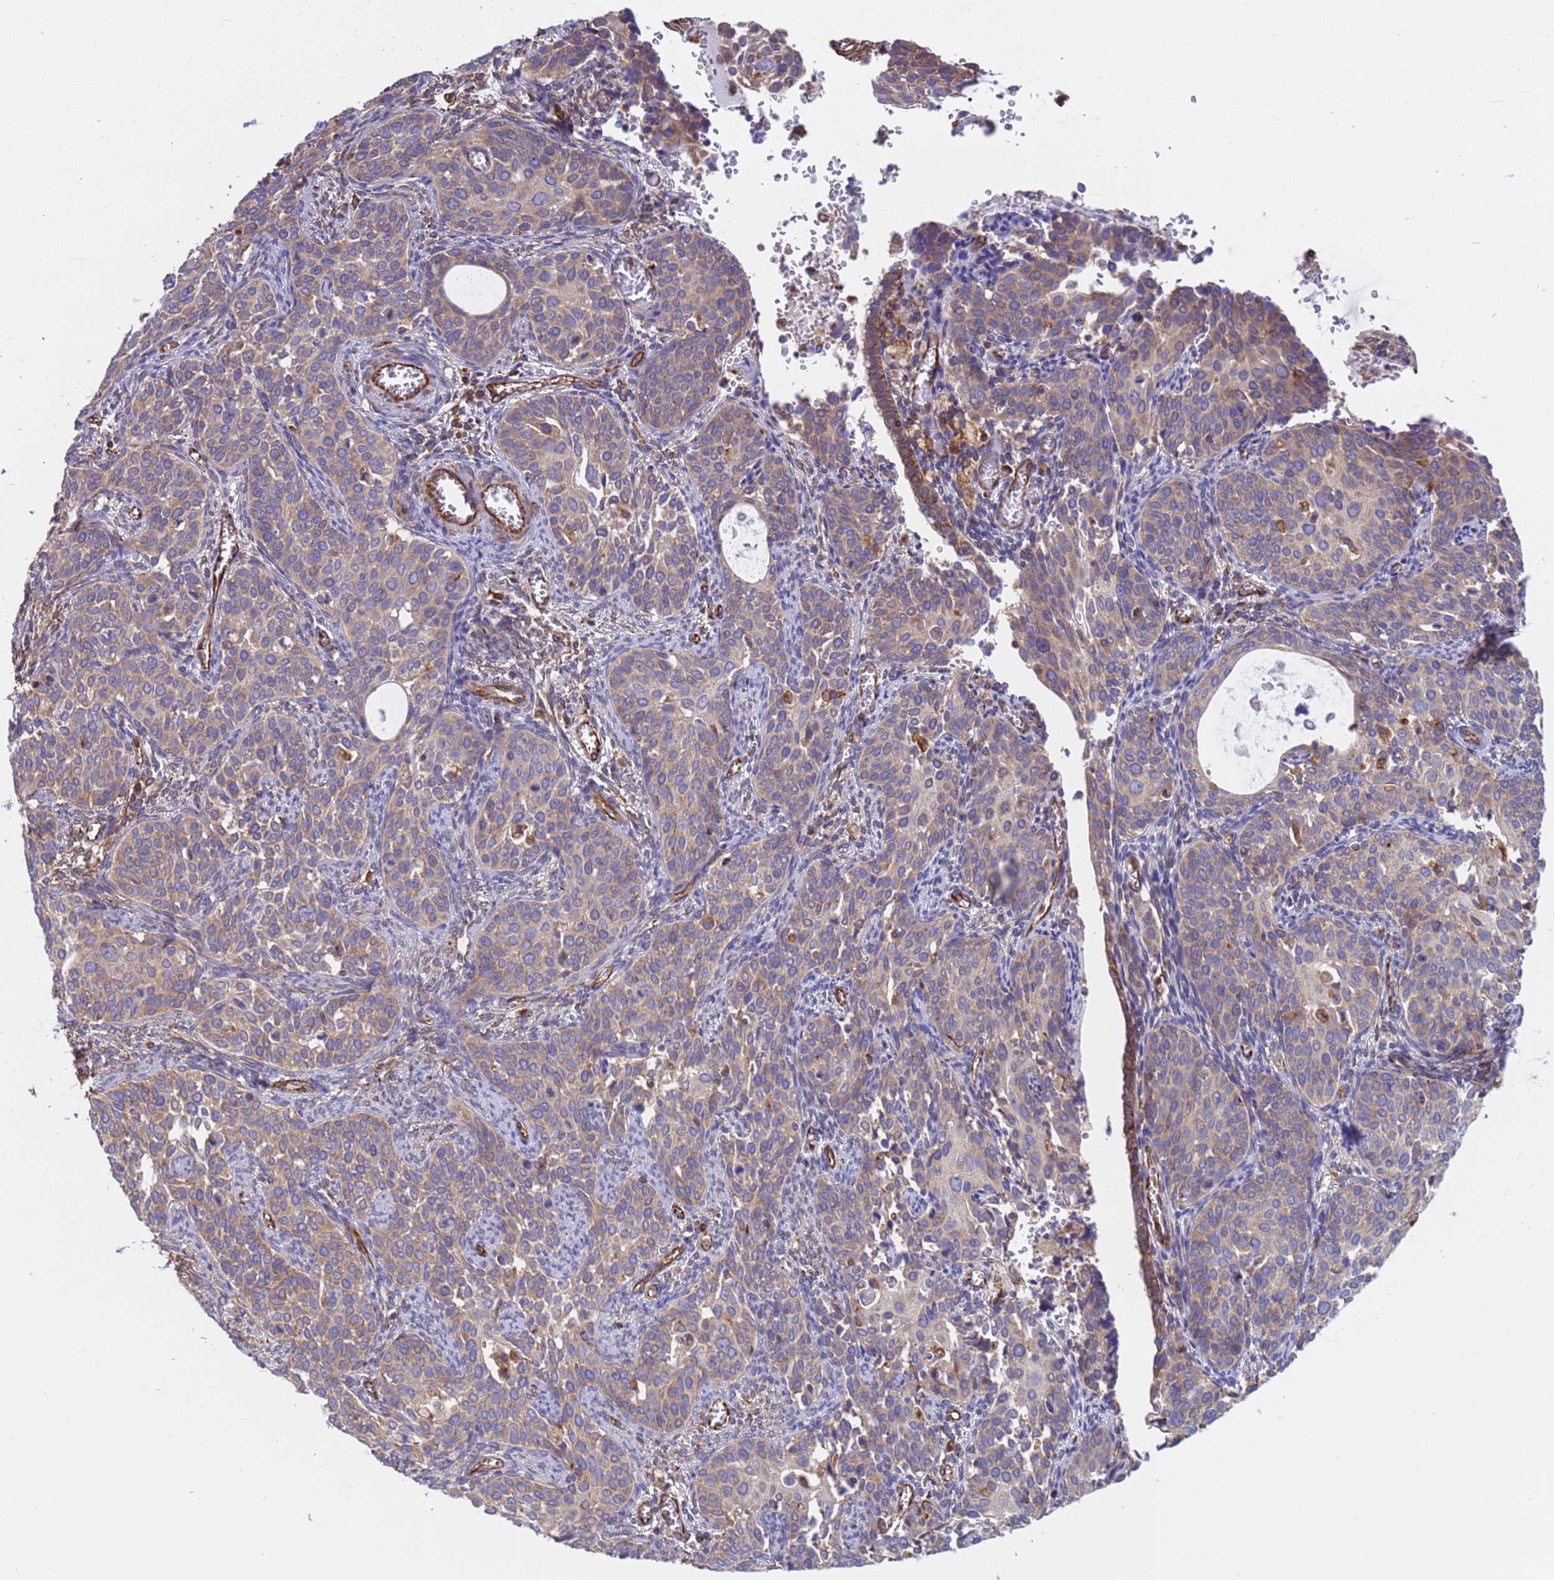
{"staining": {"intensity": "weak", "quantity": ">75%", "location": "cytoplasmic/membranous"}, "tissue": "cervical cancer", "cell_type": "Tumor cells", "image_type": "cancer", "snomed": [{"axis": "morphology", "description": "Squamous cell carcinoma, NOS"}, {"axis": "topography", "description": "Cervix"}], "caption": "The micrograph exhibits staining of cervical squamous cell carcinoma, revealing weak cytoplasmic/membranous protein expression (brown color) within tumor cells. Immunohistochemistry stains the protein in brown and the nuclei are stained blue.", "gene": "NUDT12", "patient": {"sex": "female", "age": 44}}